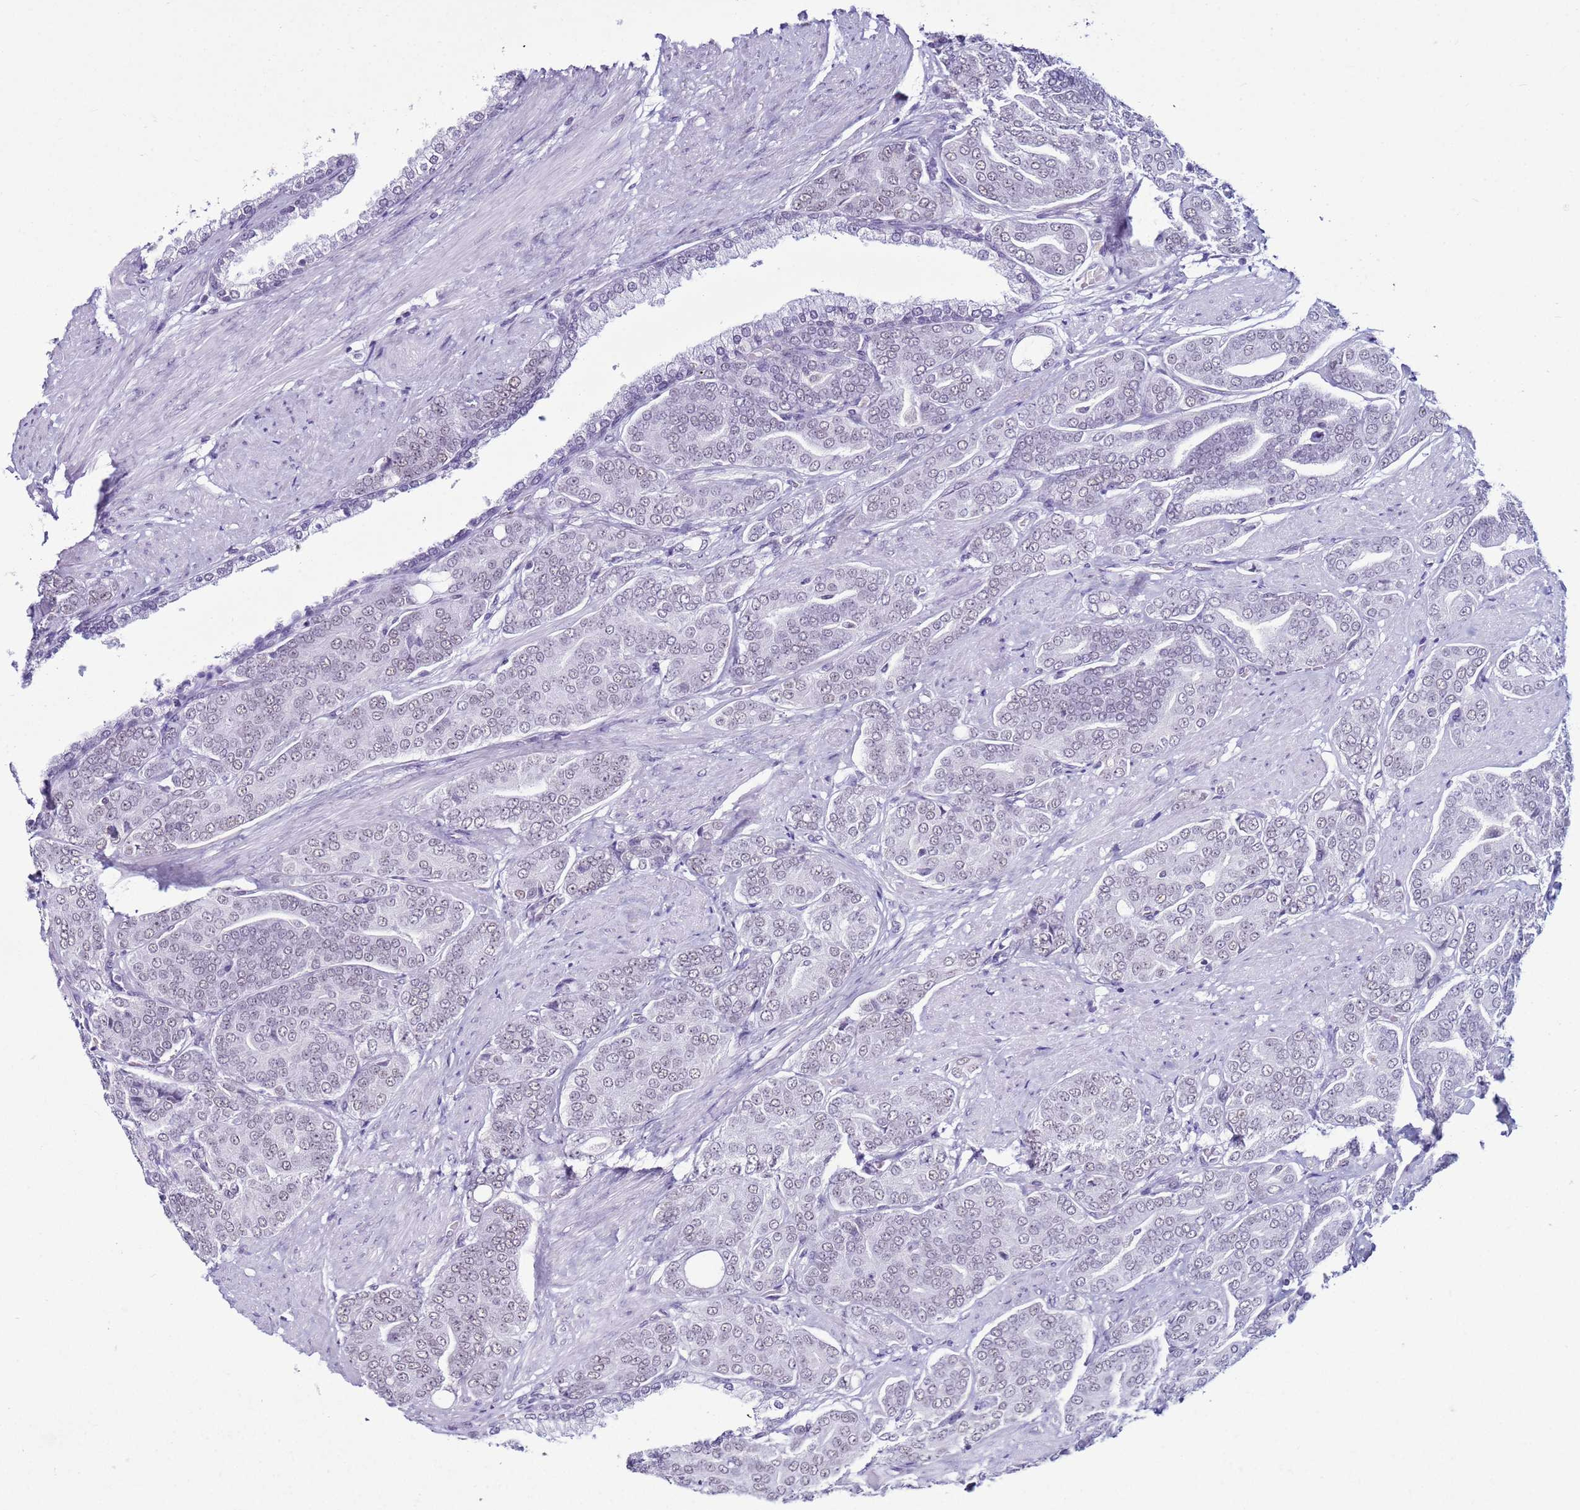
{"staining": {"intensity": "weak", "quantity": "<25%", "location": "nuclear"}, "tissue": "prostate cancer", "cell_type": "Tumor cells", "image_type": "cancer", "snomed": [{"axis": "morphology", "description": "Adenocarcinoma, High grade"}, {"axis": "topography", "description": "Prostate"}], "caption": "Tumor cells are negative for protein expression in human high-grade adenocarcinoma (prostate). (DAB immunohistochemistry visualized using brightfield microscopy, high magnification).", "gene": "DHX15", "patient": {"sex": "male", "age": 67}}